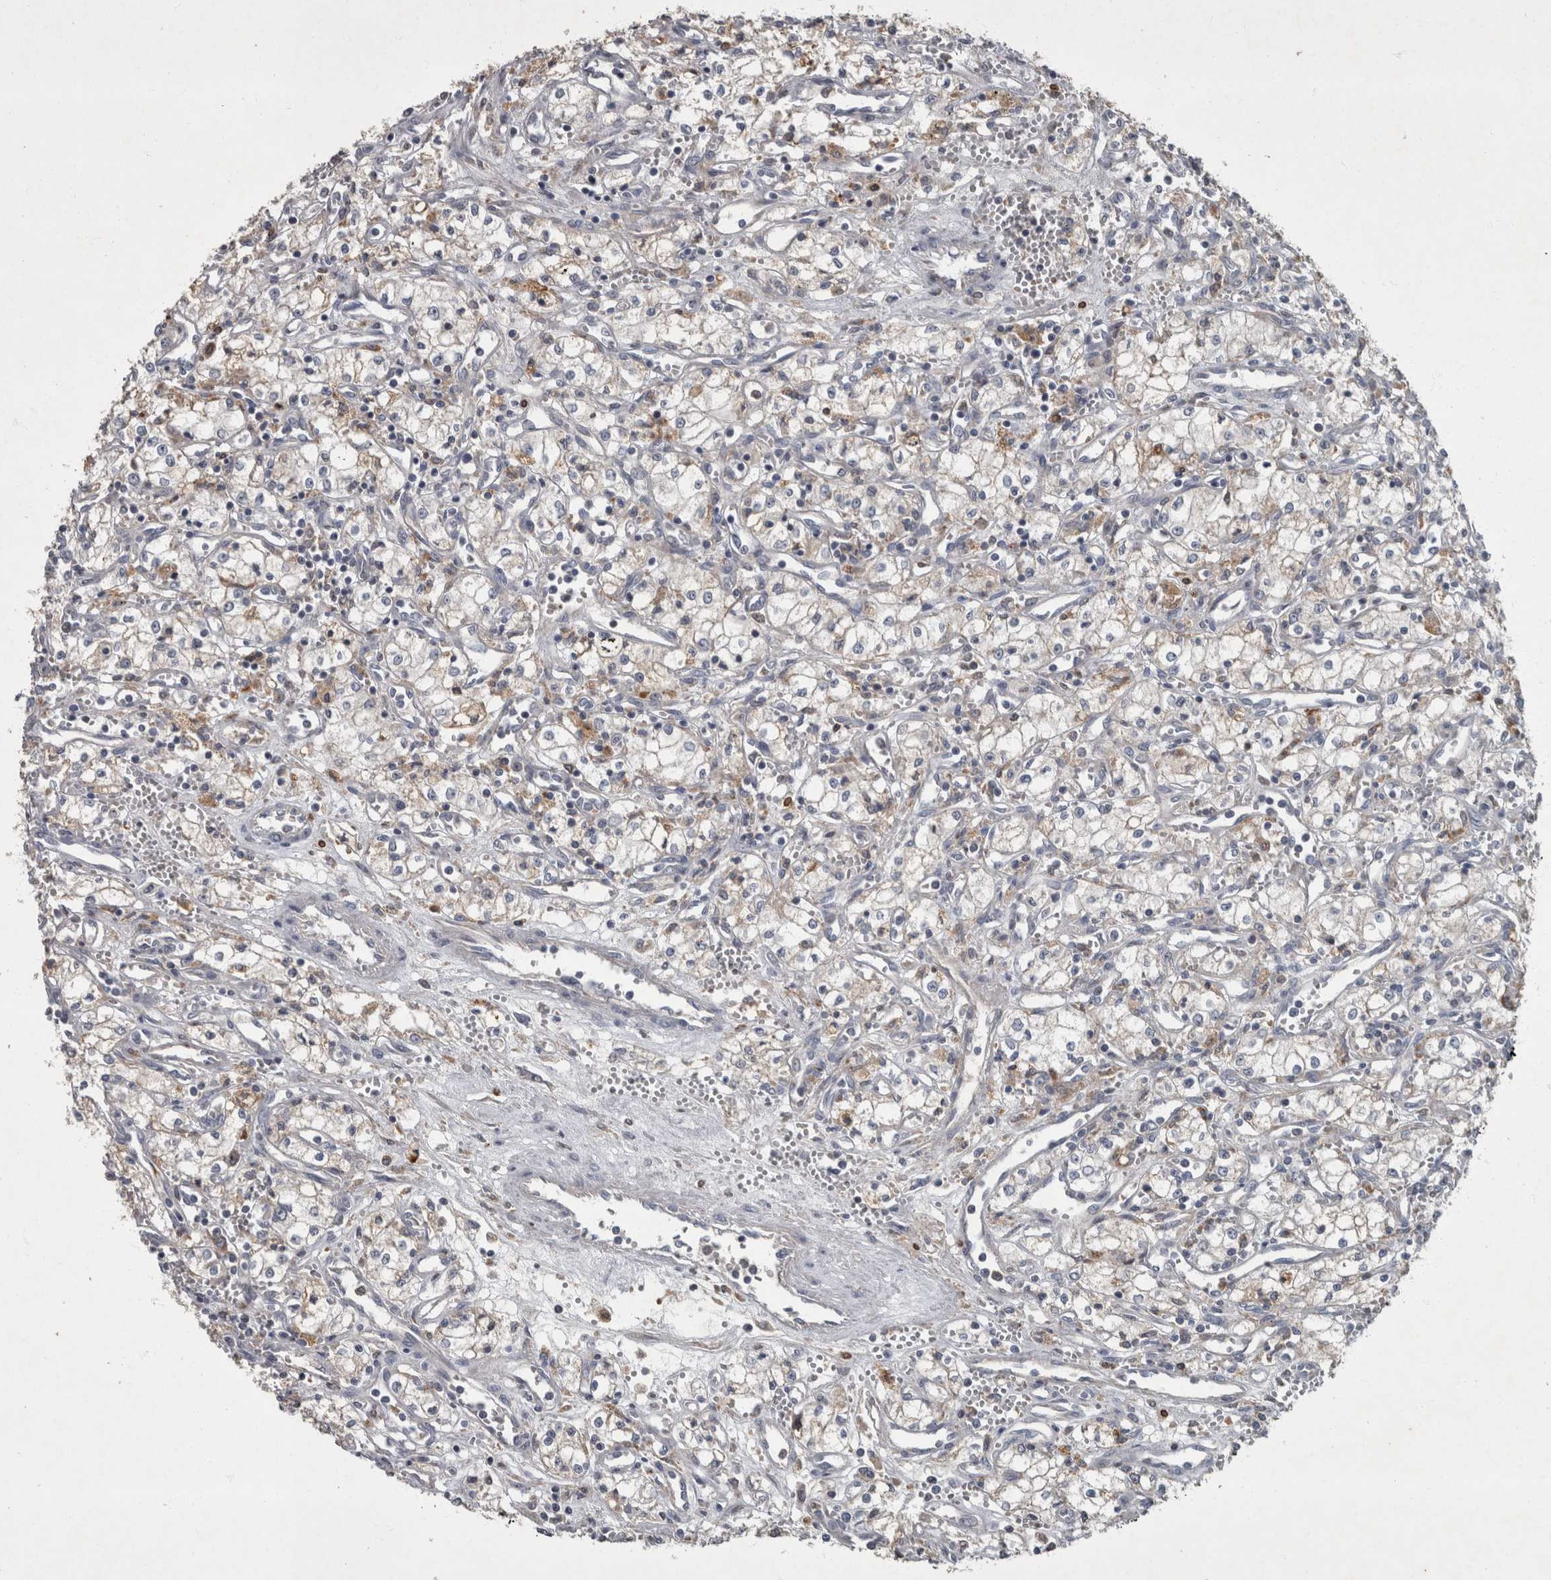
{"staining": {"intensity": "weak", "quantity": "<25%", "location": "cytoplasmic/membranous"}, "tissue": "renal cancer", "cell_type": "Tumor cells", "image_type": "cancer", "snomed": [{"axis": "morphology", "description": "Adenocarcinoma, NOS"}, {"axis": "topography", "description": "Kidney"}], "caption": "Human renal adenocarcinoma stained for a protein using immunohistochemistry (IHC) demonstrates no expression in tumor cells.", "gene": "PPP1R3C", "patient": {"sex": "male", "age": 59}}